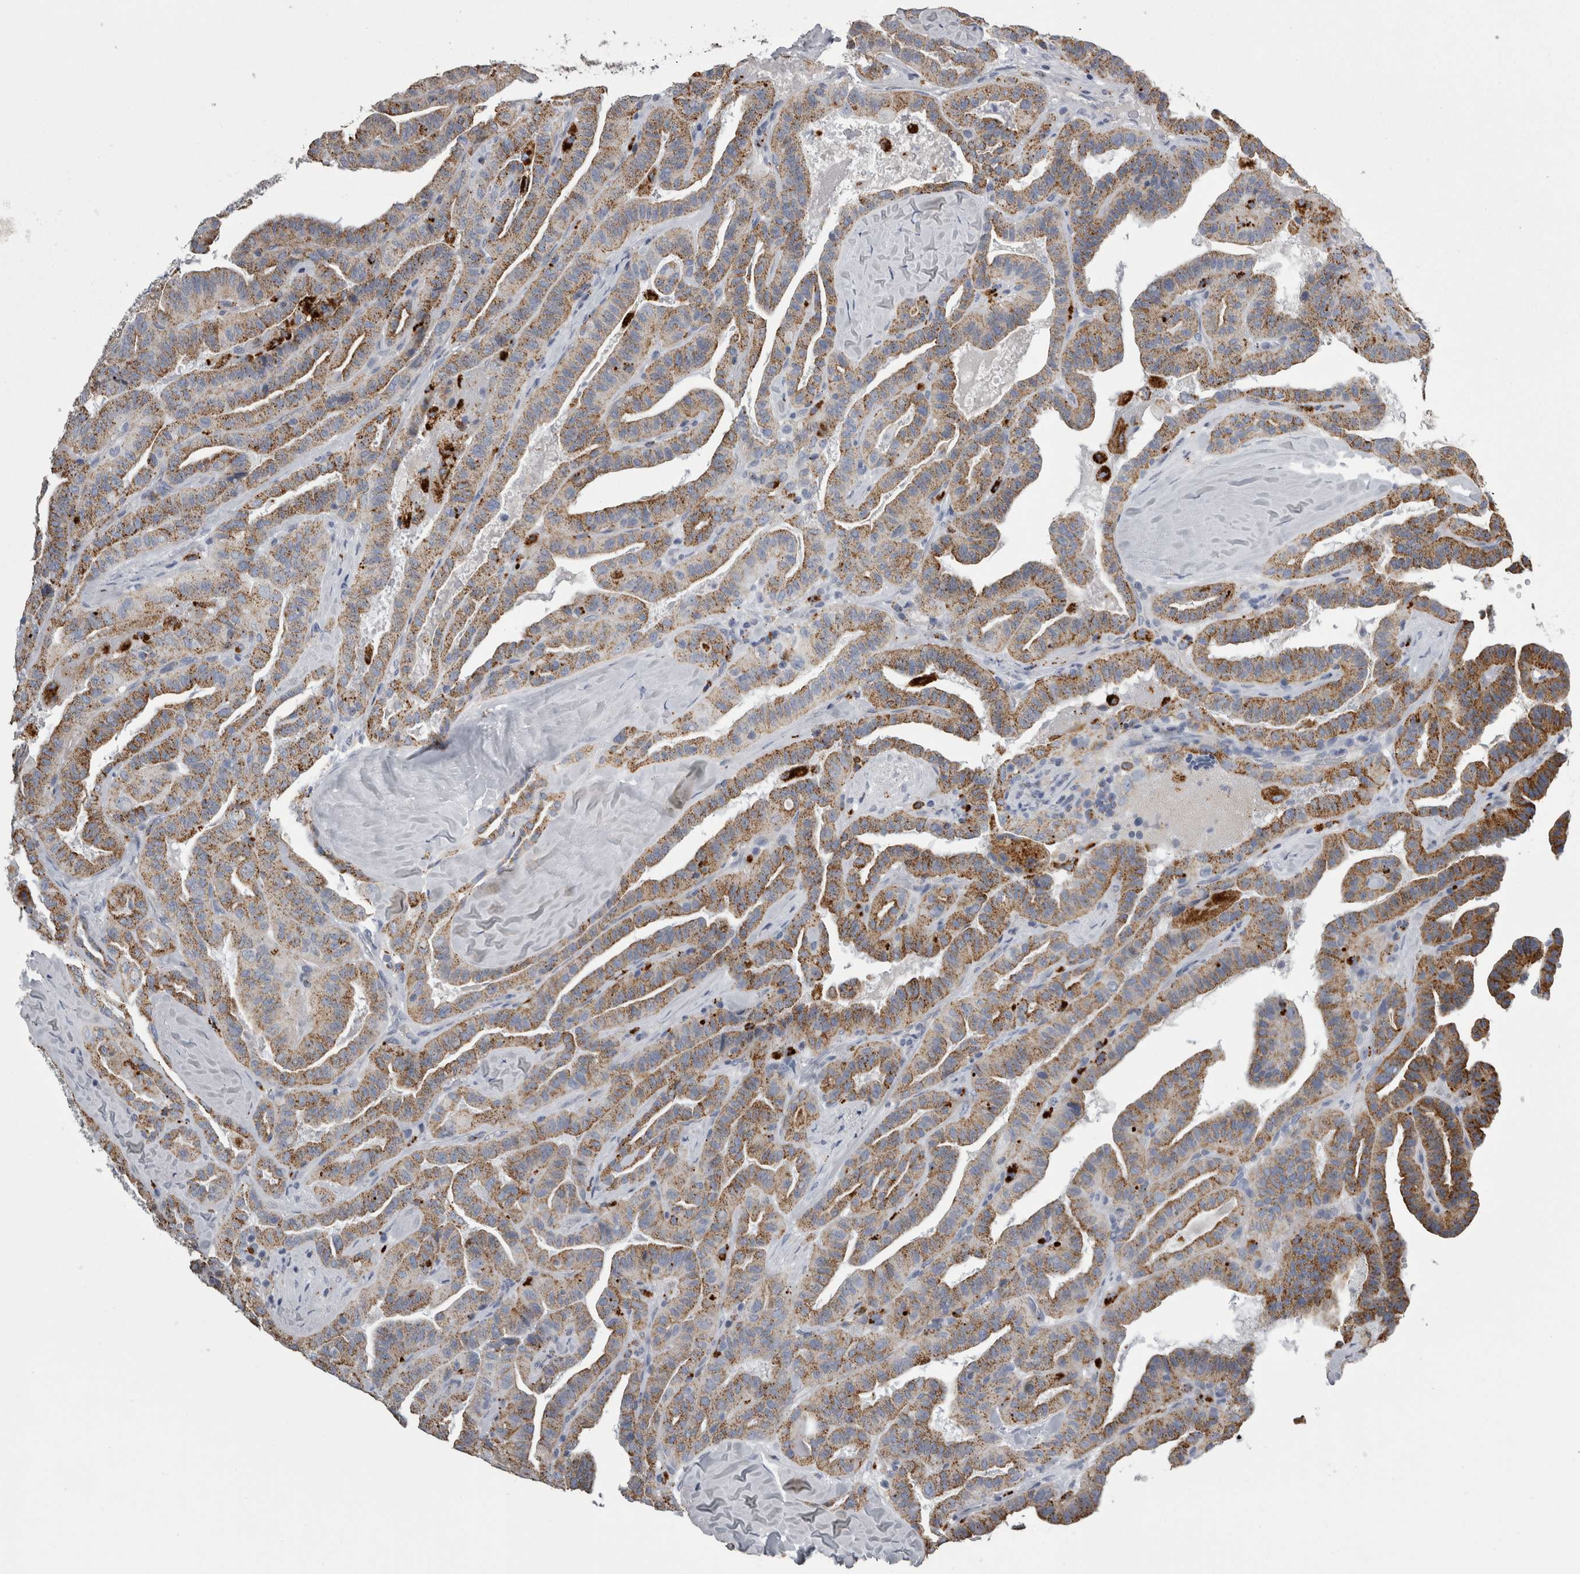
{"staining": {"intensity": "moderate", "quantity": ">75%", "location": "cytoplasmic/membranous"}, "tissue": "thyroid cancer", "cell_type": "Tumor cells", "image_type": "cancer", "snomed": [{"axis": "morphology", "description": "Papillary adenocarcinoma, NOS"}, {"axis": "topography", "description": "Thyroid gland"}], "caption": "This histopathology image shows immunohistochemistry (IHC) staining of papillary adenocarcinoma (thyroid), with medium moderate cytoplasmic/membranous staining in about >75% of tumor cells.", "gene": "DPP7", "patient": {"sex": "male", "age": 77}}